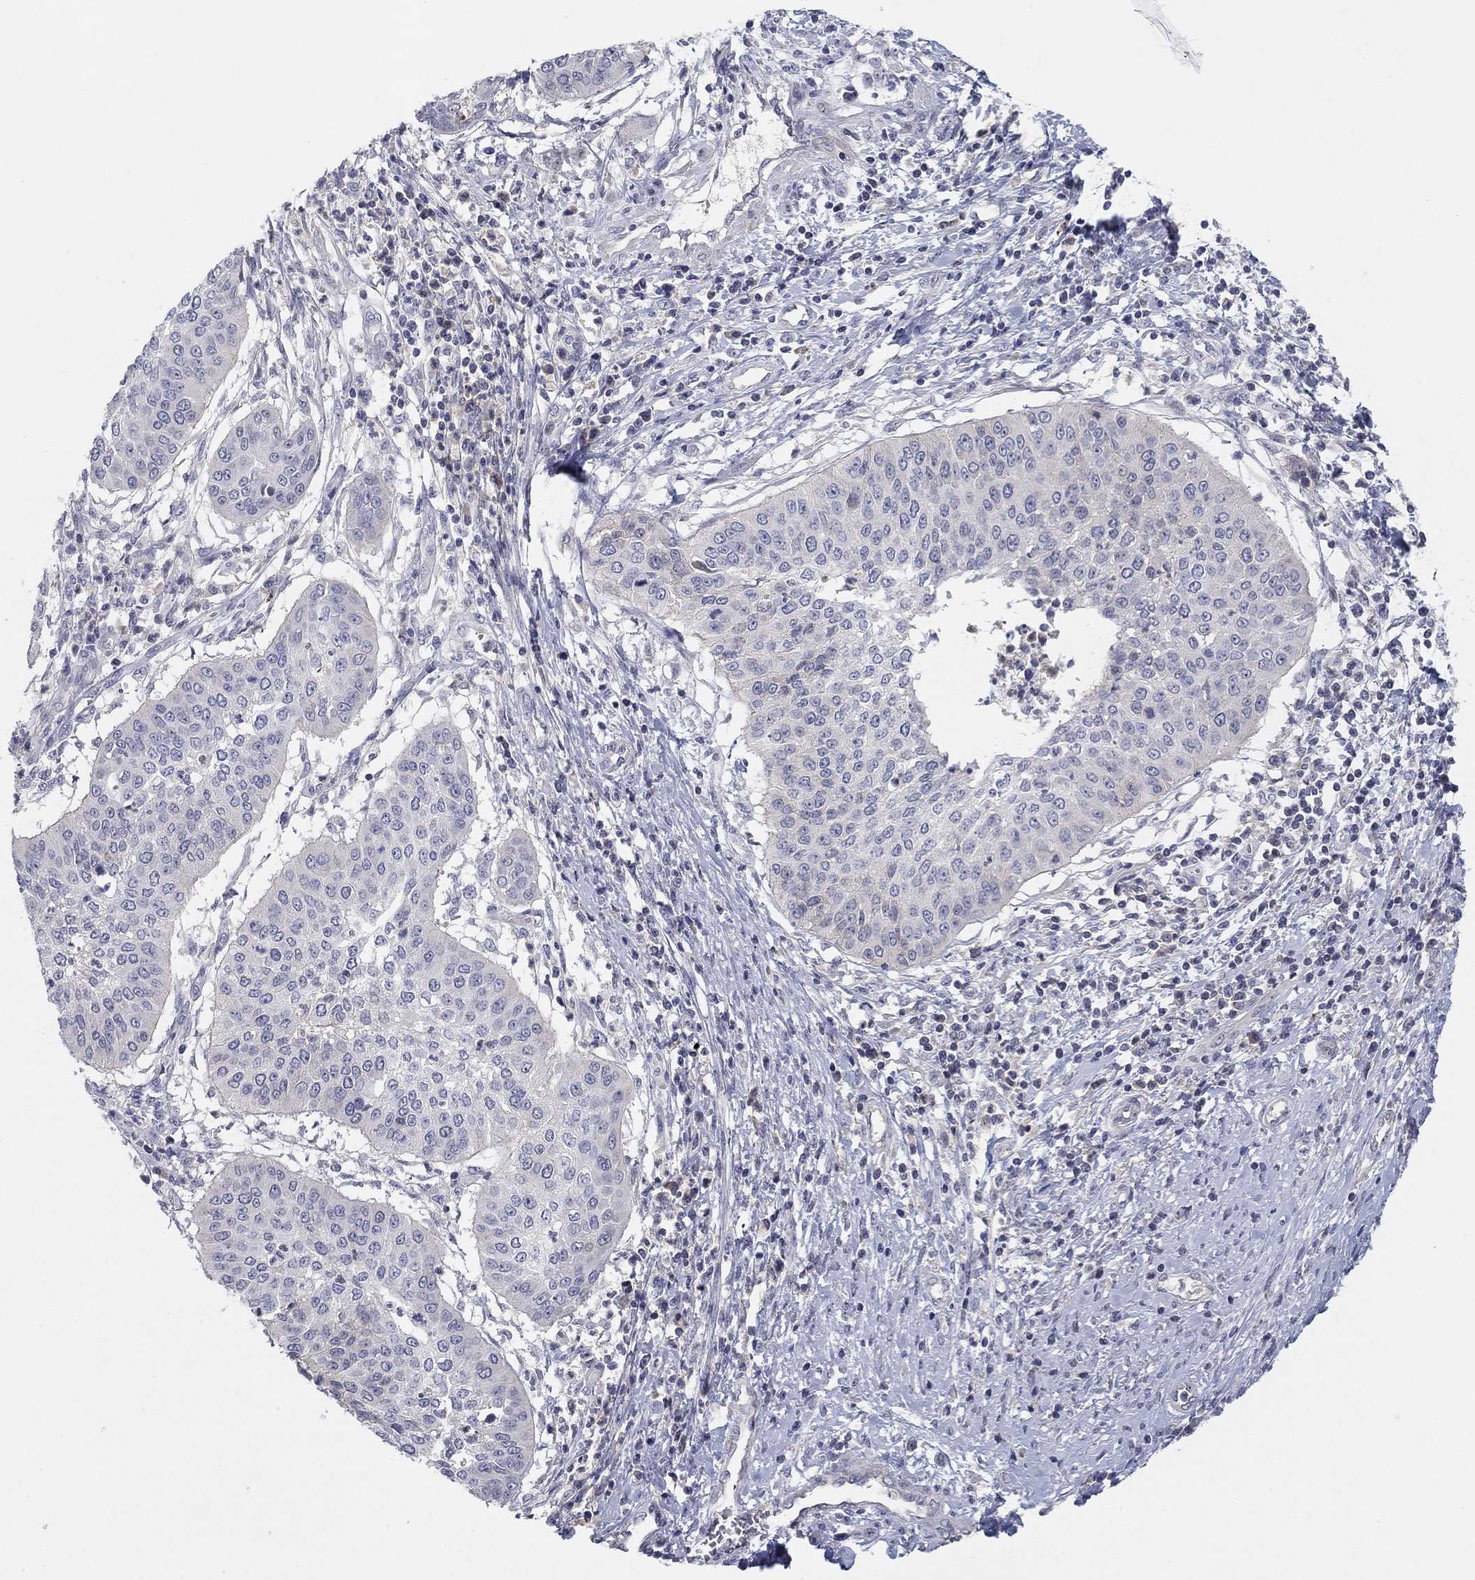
{"staining": {"intensity": "negative", "quantity": "none", "location": "none"}, "tissue": "cervical cancer", "cell_type": "Tumor cells", "image_type": "cancer", "snomed": [{"axis": "morphology", "description": "Normal tissue, NOS"}, {"axis": "morphology", "description": "Squamous cell carcinoma, NOS"}, {"axis": "topography", "description": "Cervix"}], "caption": "Squamous cell carcinoma (cervical) was stained to show a protein in brown. There is no significant positivity in tumor cells.", "gene": "AMN1", "patient": {"sex": "female", "age": 39}}